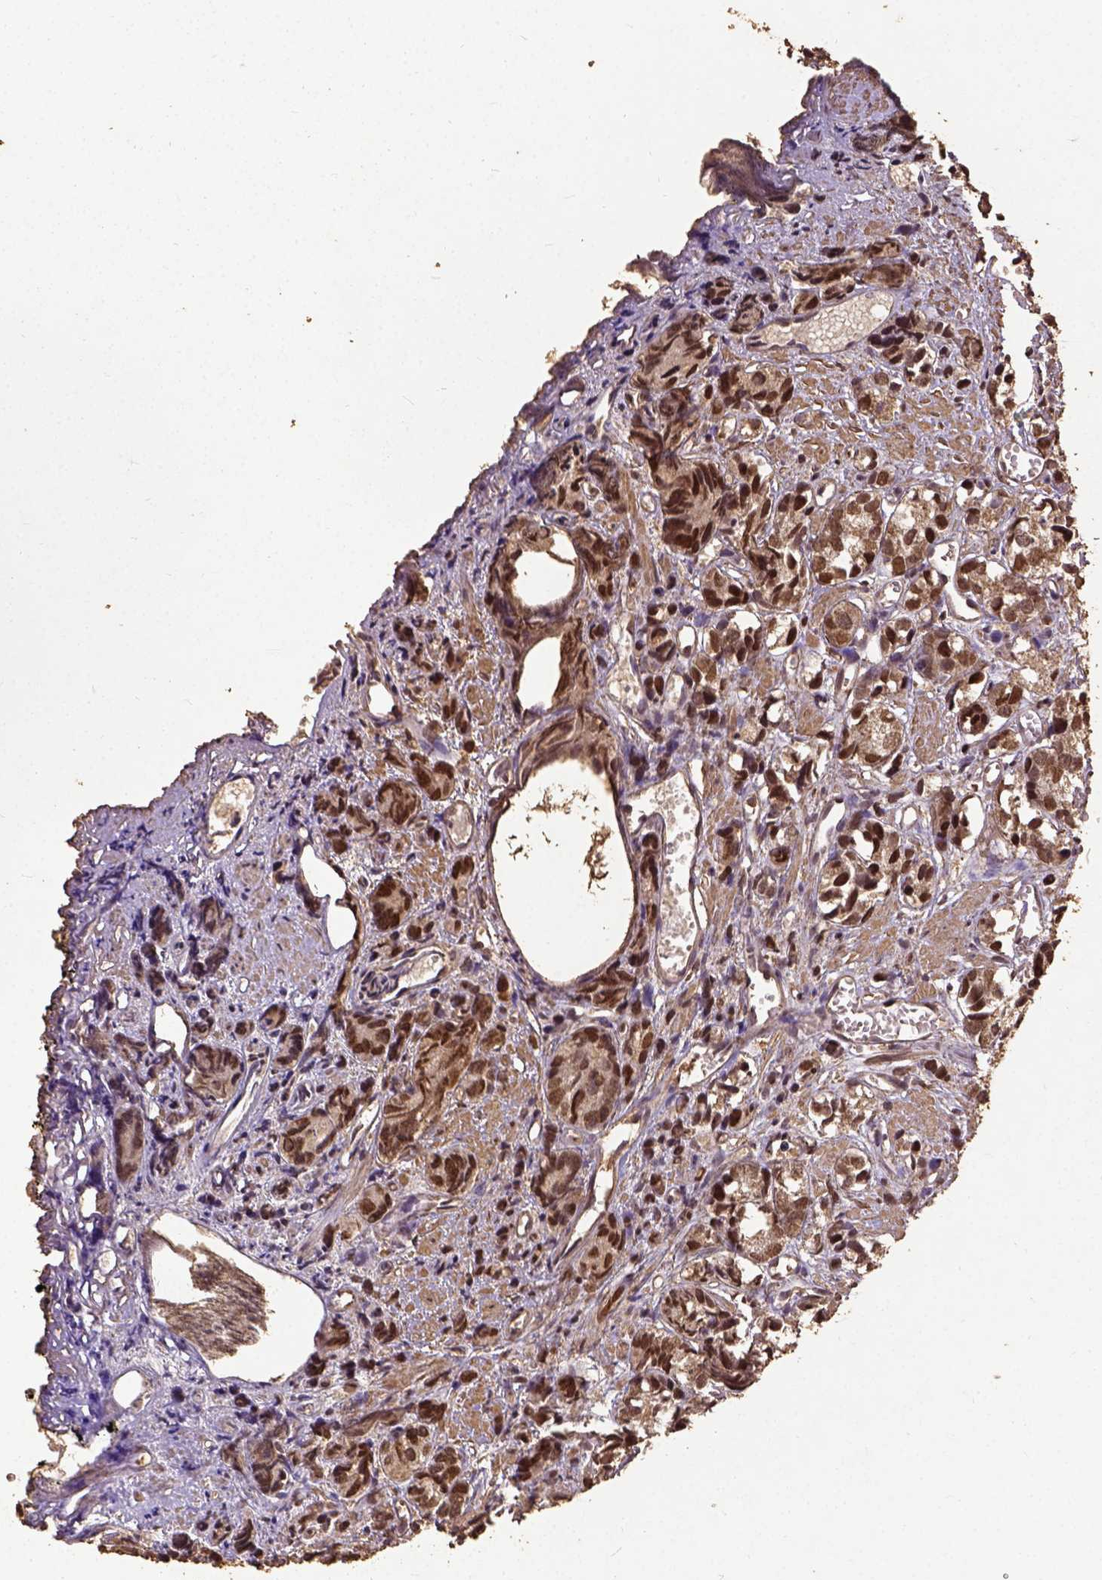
{"staining": {"intensity": "strong", "quantity": ">75%", "location": "nuclear"}, "tissue": "prostate cancer", "cell_type": "Tumor cells", "image_type": "cancer", "snomed": [{"axis": "morphology", "description": "Adenocarcinoma, High grade"}, {"axis": "topography", "description": "Prostate"}], "caption": "Immunohistochemical staining of human high-grade adenocarcinoma (prostate) displays high levels of strong nuclear expression in approximately >75% of tumor cells. The staining was performed using DAB (3,3'-diaminobenzidine), with brown indicating positive protein expression. Nuclei are stained blue with hematoxylin.", "gene": "NACC1", "patient": {"sex": "male", "age": 77}}